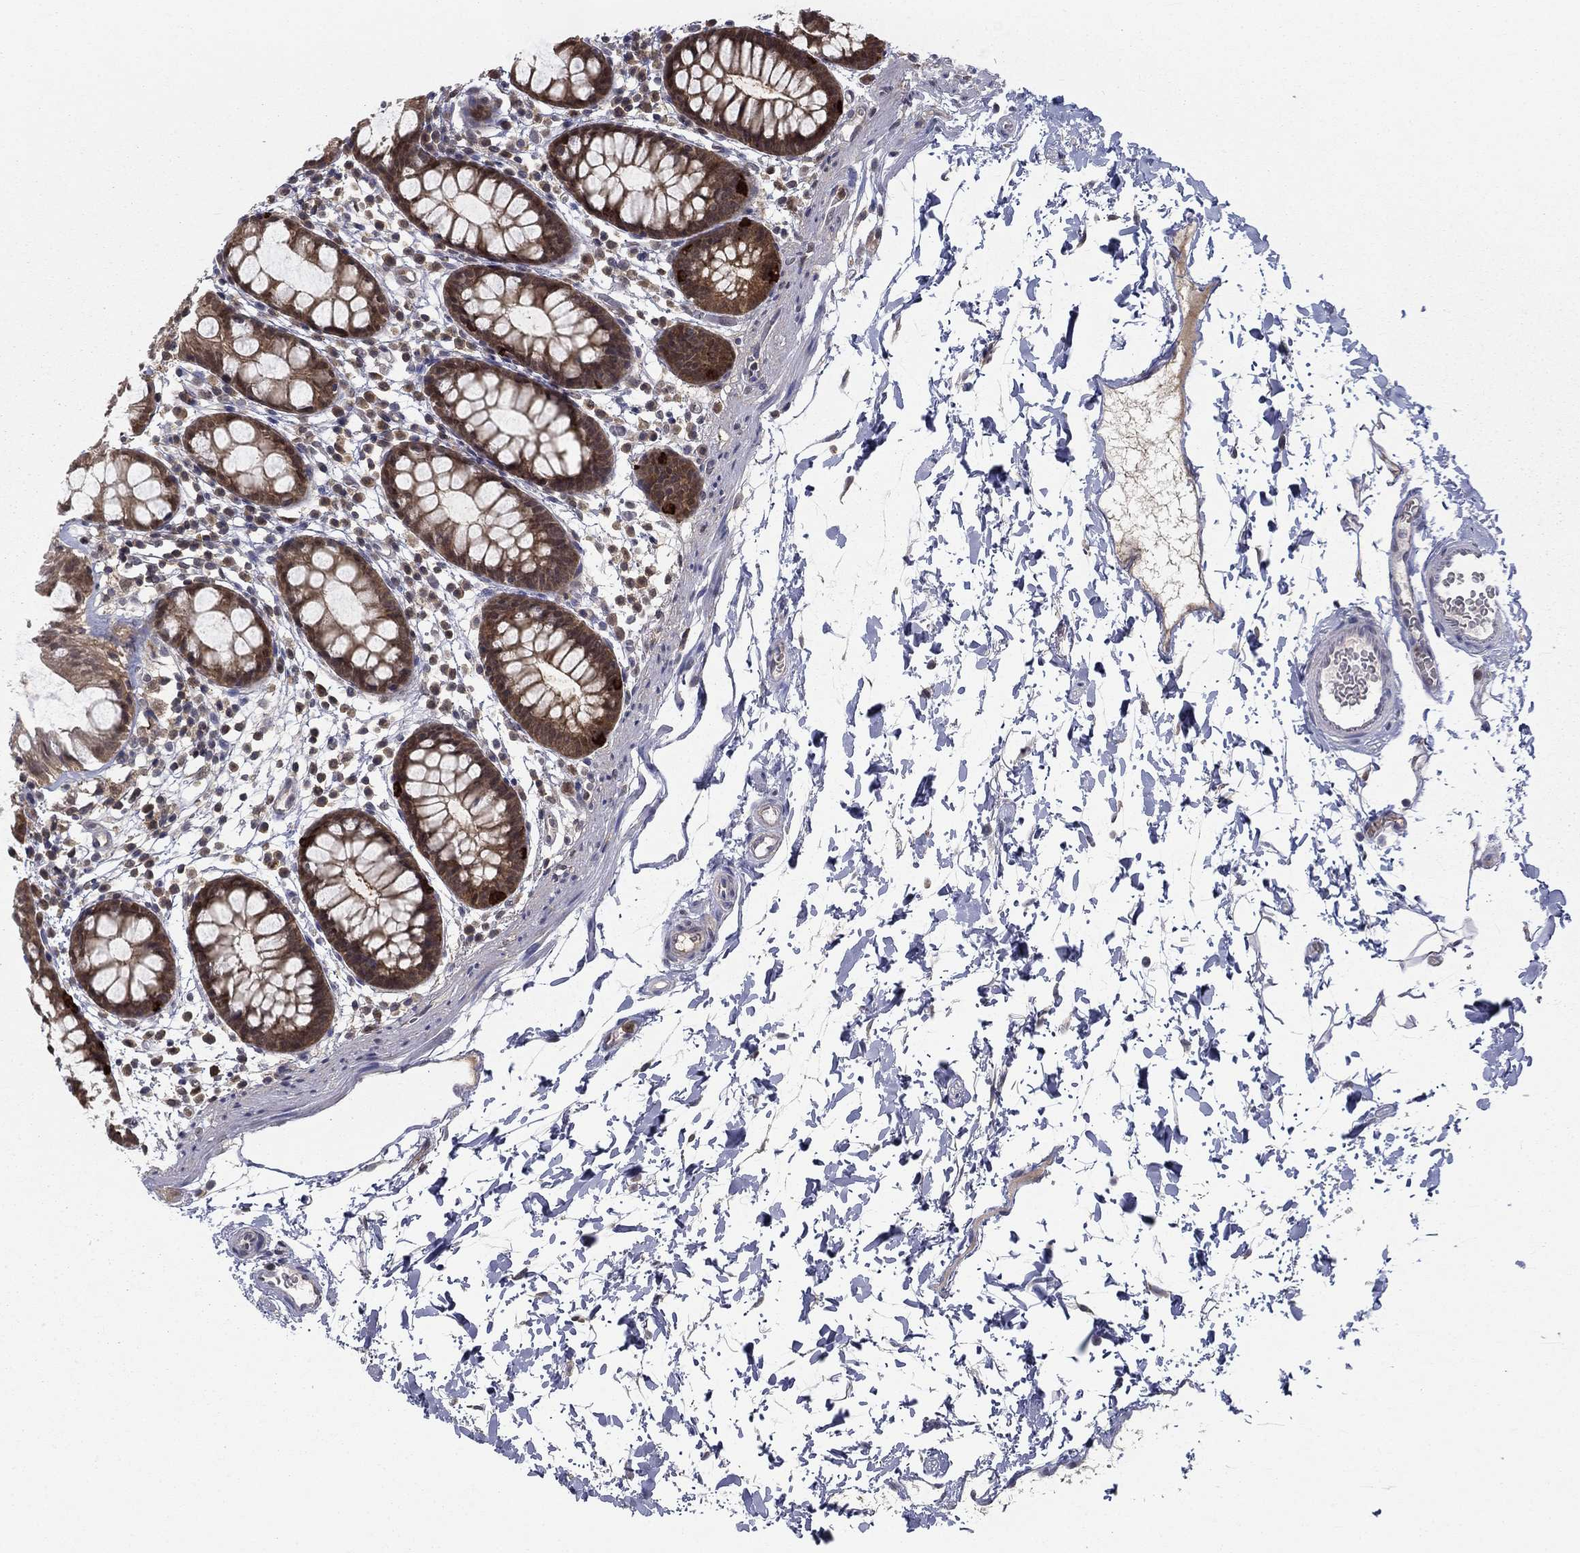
{"staining": {"intensity": "moderate", "quantity": "<25%", "location": "cytoplasmic/membranous"}, "tissue": "rectum", "cell_type": "Glandular cells", "image_type": "normal", "snomed": [{"axis": "morphology", "description": "Normal tissue, NOS"}, {"axis": "topography", "description": "Rectum"}], "caption": "Moderate cytoplasmic/membranous protein expression is present in approximately <25% of glandular cells in rectum. Immunohistochemistry stains the protein in brown and the nuclei are stained blue.", "gene": "NIT2", "patient": {"sex": "male", "age": 57}}